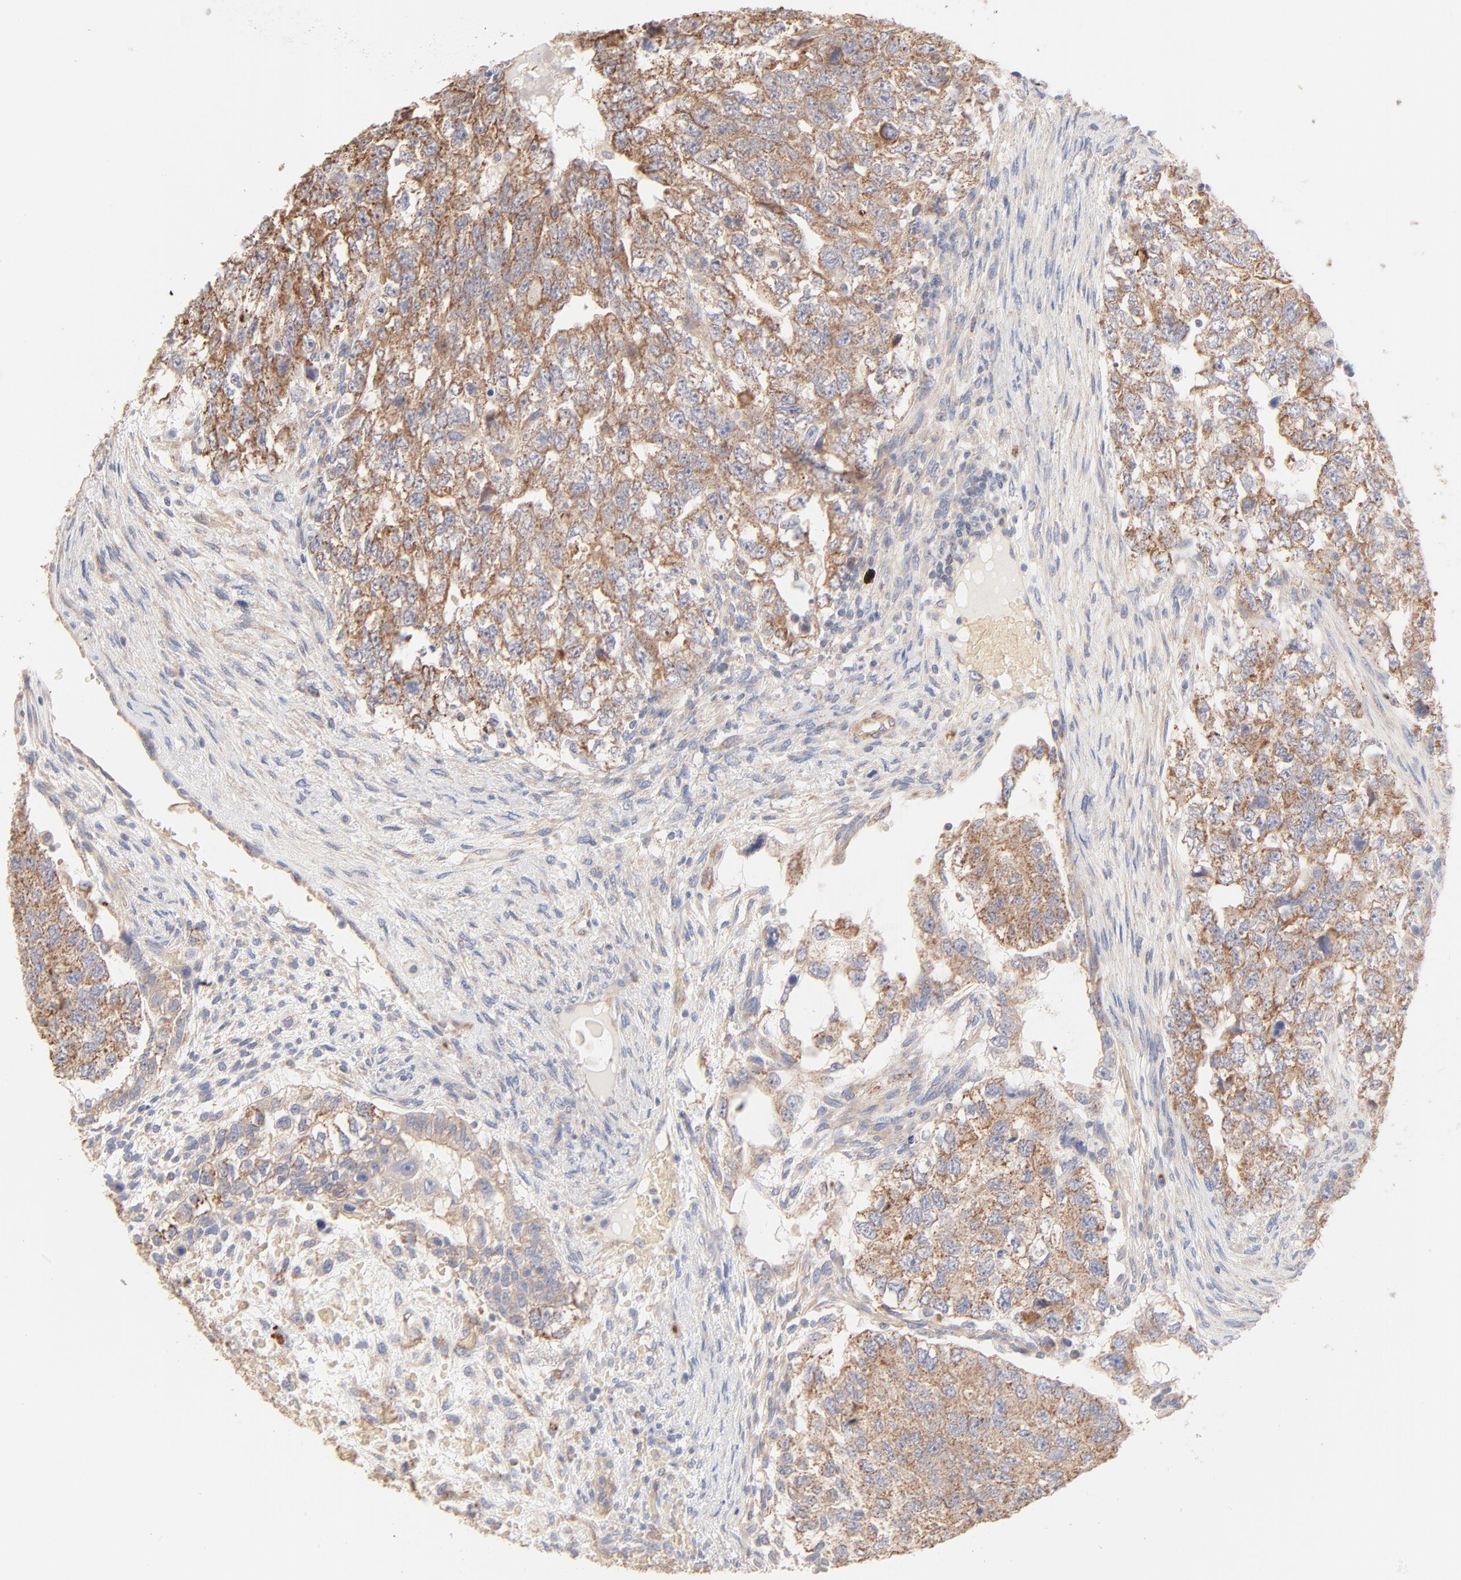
{"staining": {"intensity": "moderate", "quantity": ">75%", "location": "cytoplasmic/membranous"}, "tissue": "testis cancer", "cell_type": "Tumor cells", "image_type": "cancer", "snomed": [{"axis": "morphology", "description": "Carcinoma, Embryonal, NOS"}, {"axis": "topography", "description": "Testis"}], "caption": "About >75% of tumor cells in testis cancer show moderate cytoplasmic/membranous protein expression as visualized by brown immunohistochemical staining.", "gene": "SPTB", "patient": {"sex": "male", "age": 36}}